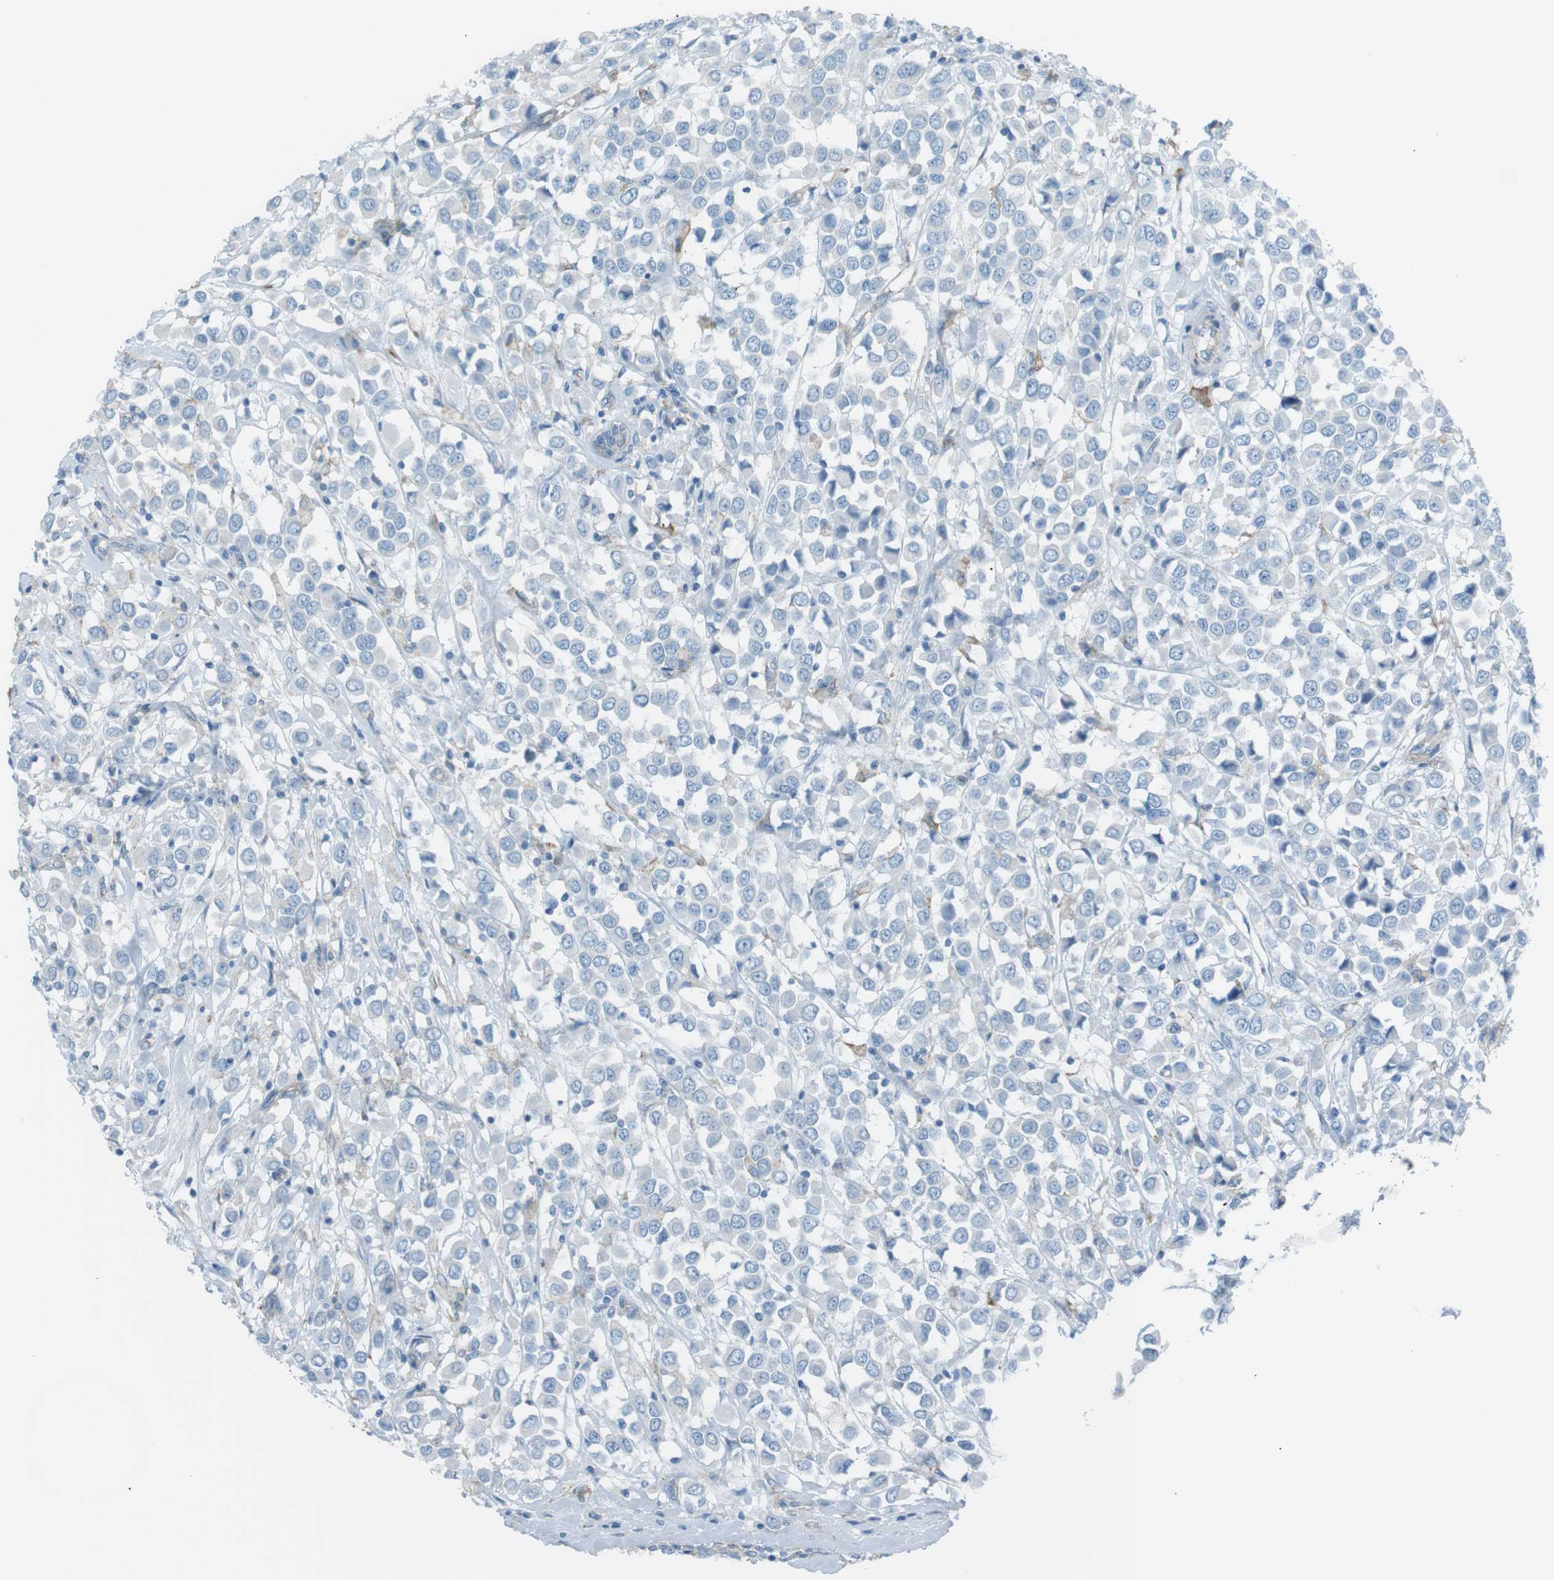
{"staining": {"intensity": "negative", "quantity": "none", "location": "none"}, "tissue": "breast cancer", "cell_type": "Tumor cells", "image_type": "cancer", "snomed": [{"axis": "morphology", "description": "Duct carcinoma"}, {"axis": "topography", "description": "Breast"}], "caption": "High magnification brightfield microscopy of breast intraductal carcinoma stained with DAB (brown) and counterstained with hematoxylin (blue): tumor cells show no significant expression.", "gene": "VAMP1", "patient": {"sex": "female", "age": 61}}